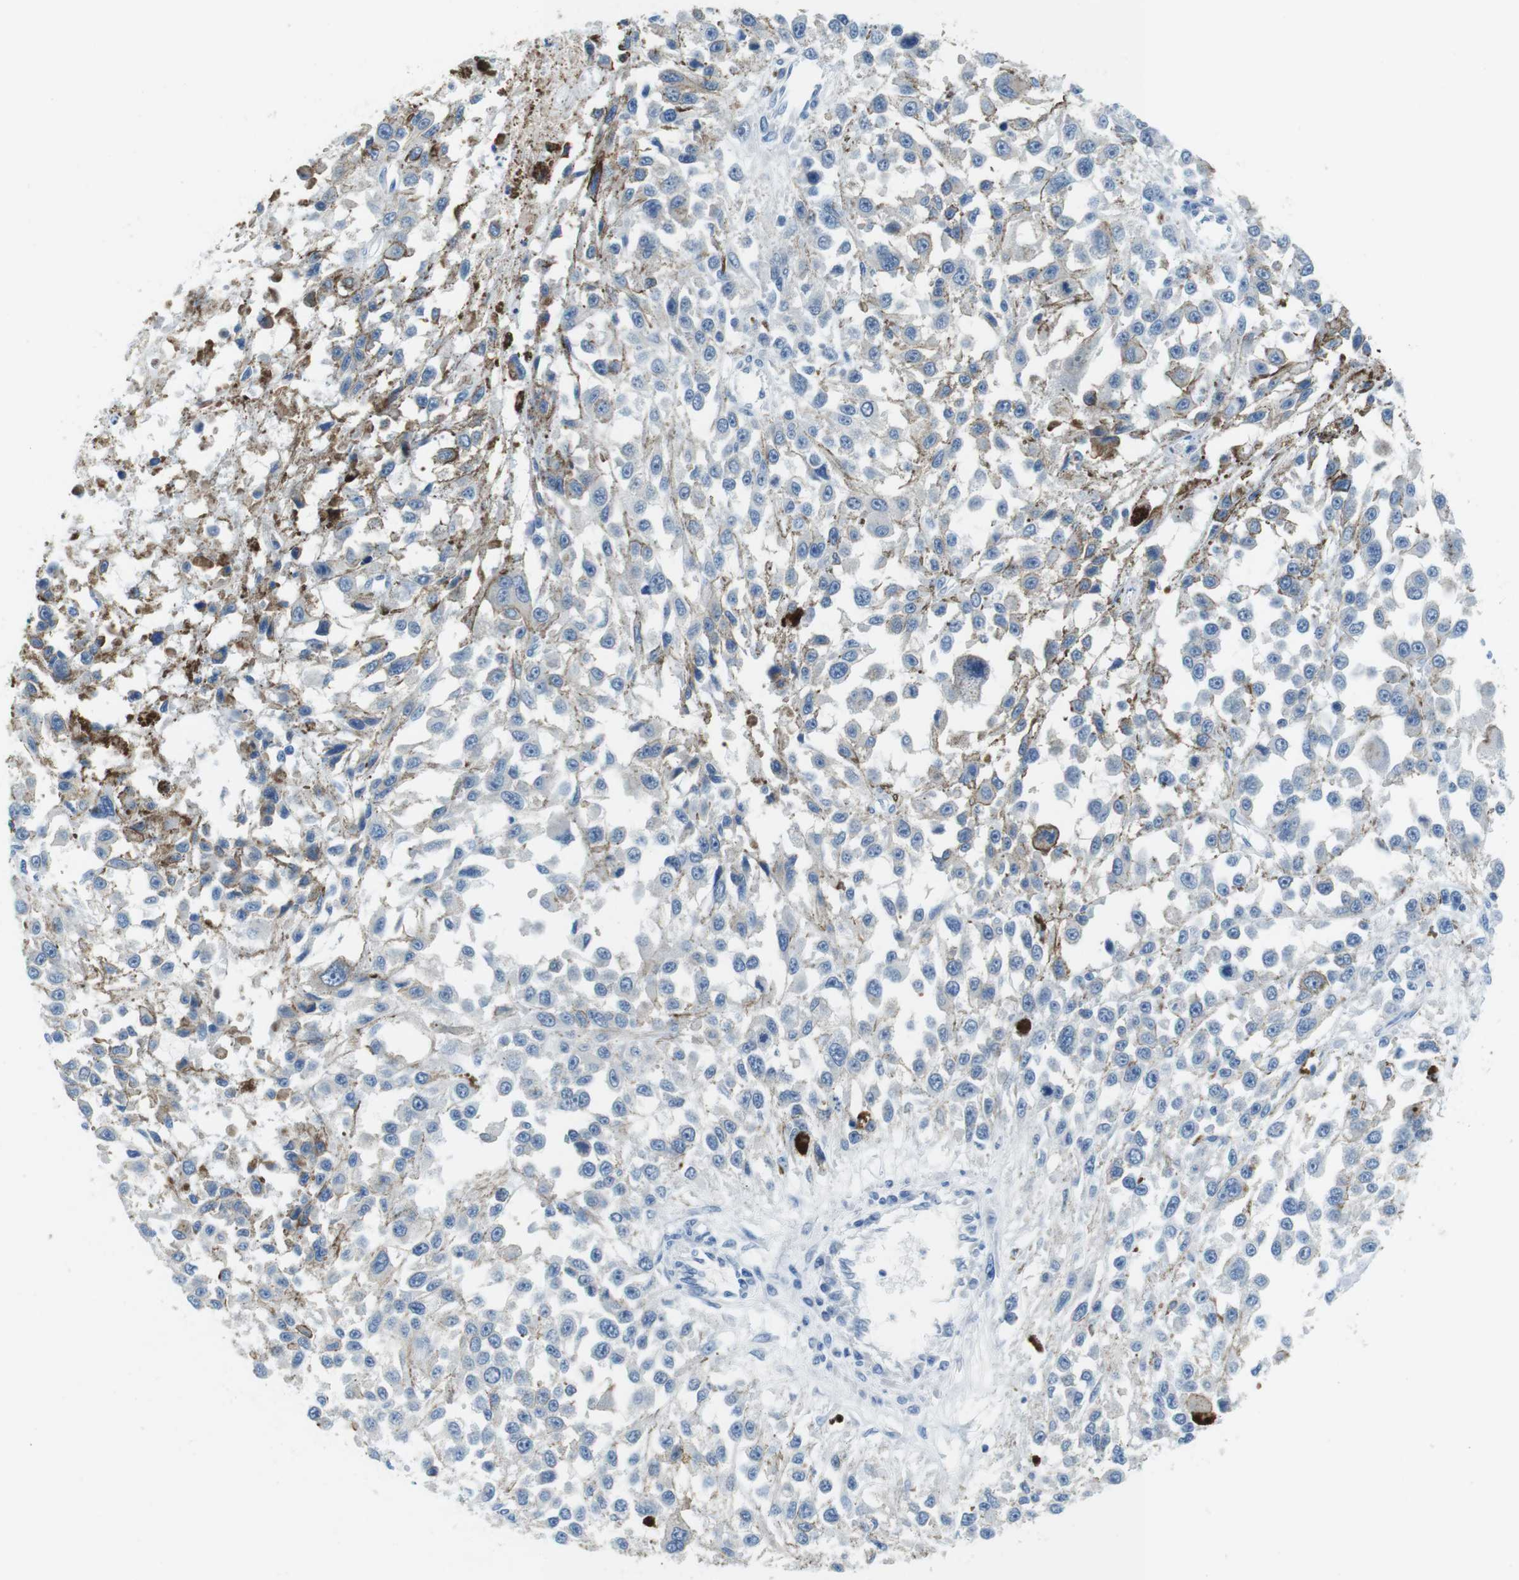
{"staining": {"intensity": "negative", "quantity": "none", "location": "none"}, "tissue": "melanoma", "cell_type": "Tumor cells", "image_type": "cancer", "snomed": [{"axis": "morphology", "description": "Malignant melanoma, Metastatic site"}, {"axis": "topography", "description": "Lymph node"}], "caption": "Melanoma was stained to show a protein in brown. There is no significant positivity in tumor cells.", "gene": "SLC35A3", "patient": {"sex": "male", "age": 59}}